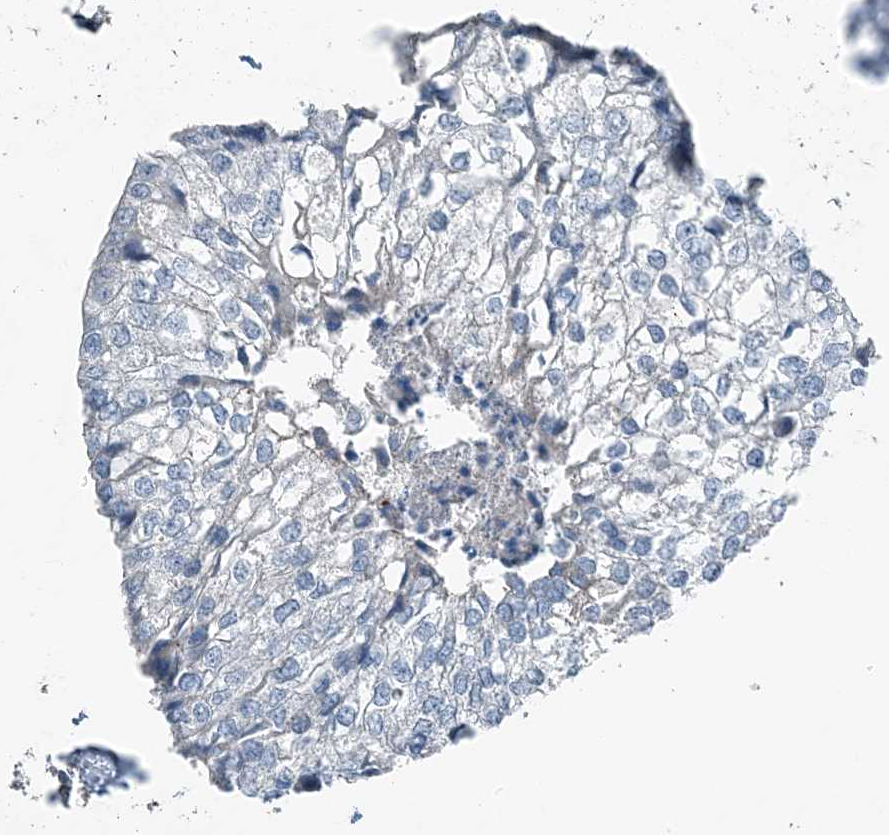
{"staining": {"intensity": "negative", "quantity": "none", "location": "none"}, "tissue": "urothelial cancer", "cell_type": "Tumor cells", "image_type": "cancer", "snomed": [{"axis": "morphology", "description": "Urothelial carcinoma, High grade"}, {"axis": "topography", "description": "Urinary bladder"}], "caption": "The micrograph demonstrates no significant expression in tumor cells of high-grade urothelial carcinoma. (Stains: DAB (3,3'-diaminobenzidine) immunohistochemistry (IHC) with hematoxylin counter stain, Microscopy: brightfield microscopy at high magnification).", "gene": "ELOVL7", "patient": {"sex": "male", "age": 64}}